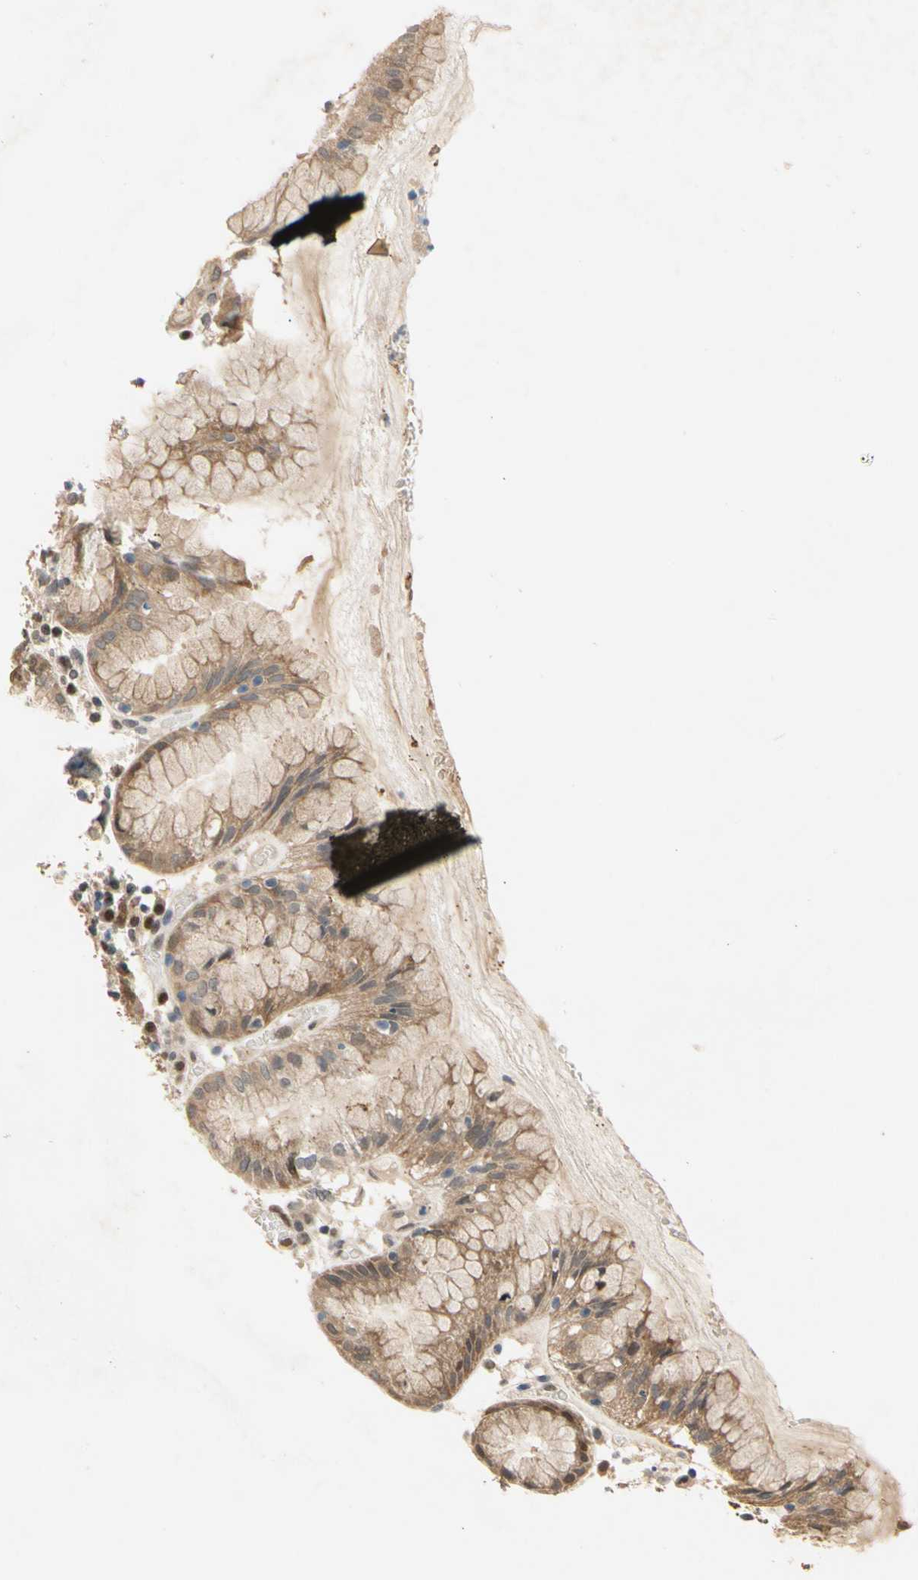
{"staining": {"intensity": "strong", "quantity": ">75%", "location": "cytoplasmic/membranous,nuclear"}, "tissue": "stomach", "cell_type": "Glandular cells", "image_type": "normal", "snomed": [{"axis": "morphology", "description": "Normal tissue, NOS"}, {"axis": "topography", "description": "Stomach"}, {"axis": "topography", "description": "Stomach, lower"}], "caption": "Immunohistochemistry staining of benign stomach, which shows high levels of strong cytoplasmic/membranous,nuclear staining in approximately >75% of glandular cells indicating strong cytoplasmic/membranous,nuclear protein staining. The staining was performed using DAB (brown) for protein detection and nuclei were counterstained in hematoxylin (blue).", "gene": "RIOX2", "patient": {"sex": "female", "age": 75}}